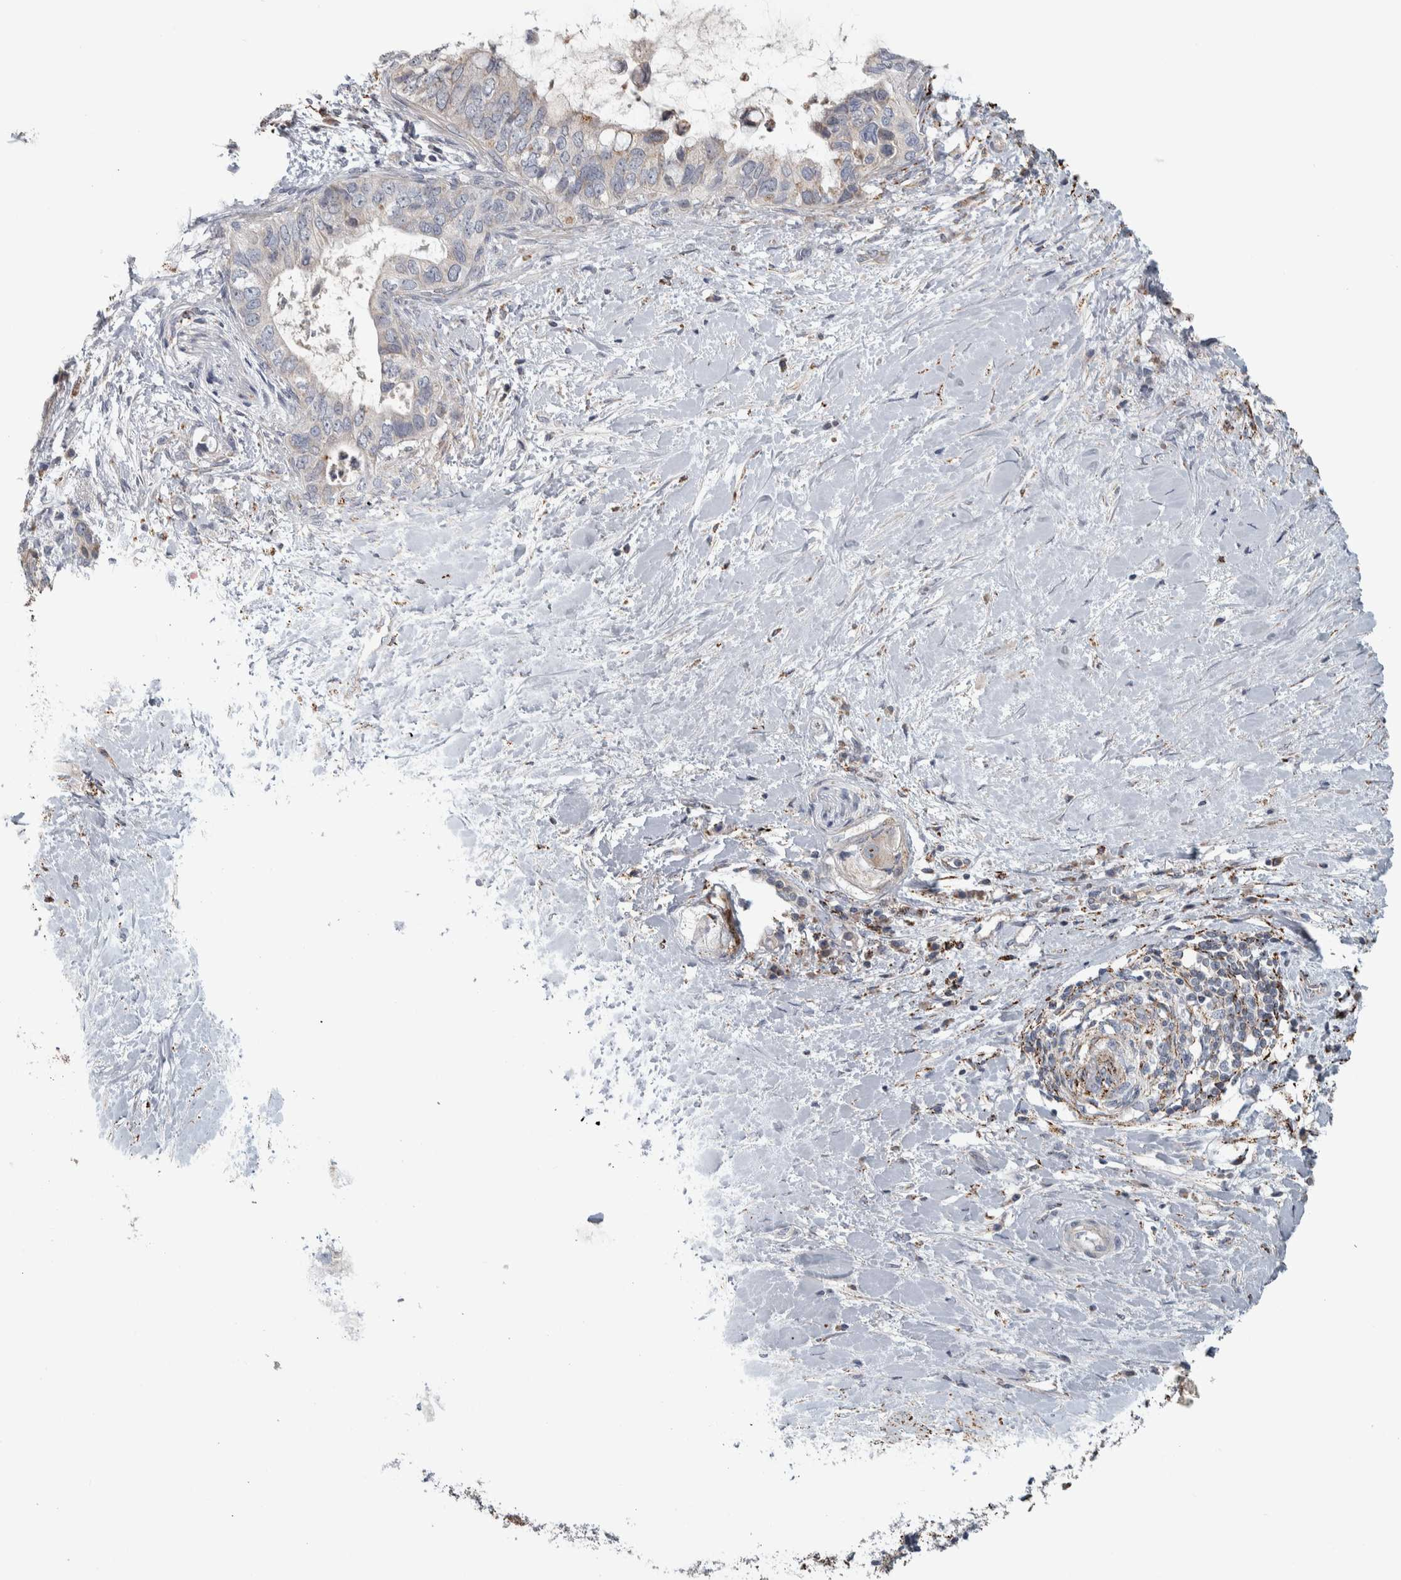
{"staining": {"intensity": "weak", "quantity": "<25%", "location": "cytoplasmic/membranous"}, "tissue": "pancreatic cancer", "cell_type": "Tumor cells", "image_type": "cancer", "snomed": [{"axis": "morphology", "description": "Adenocarcinoma, NOS"}, {"axis": "topography", "description": "Pancreas"}], "caption": "Pancreatic cancer (adenocarcinoma) was stained to show a protein in brown. There is no significant positivity in tumor cells. (Immunohistochemistry (ihc), brightfield microscopy, high magnification).", "gene": "FAM78A", "patient": {"sex": "female", "age": 56}}